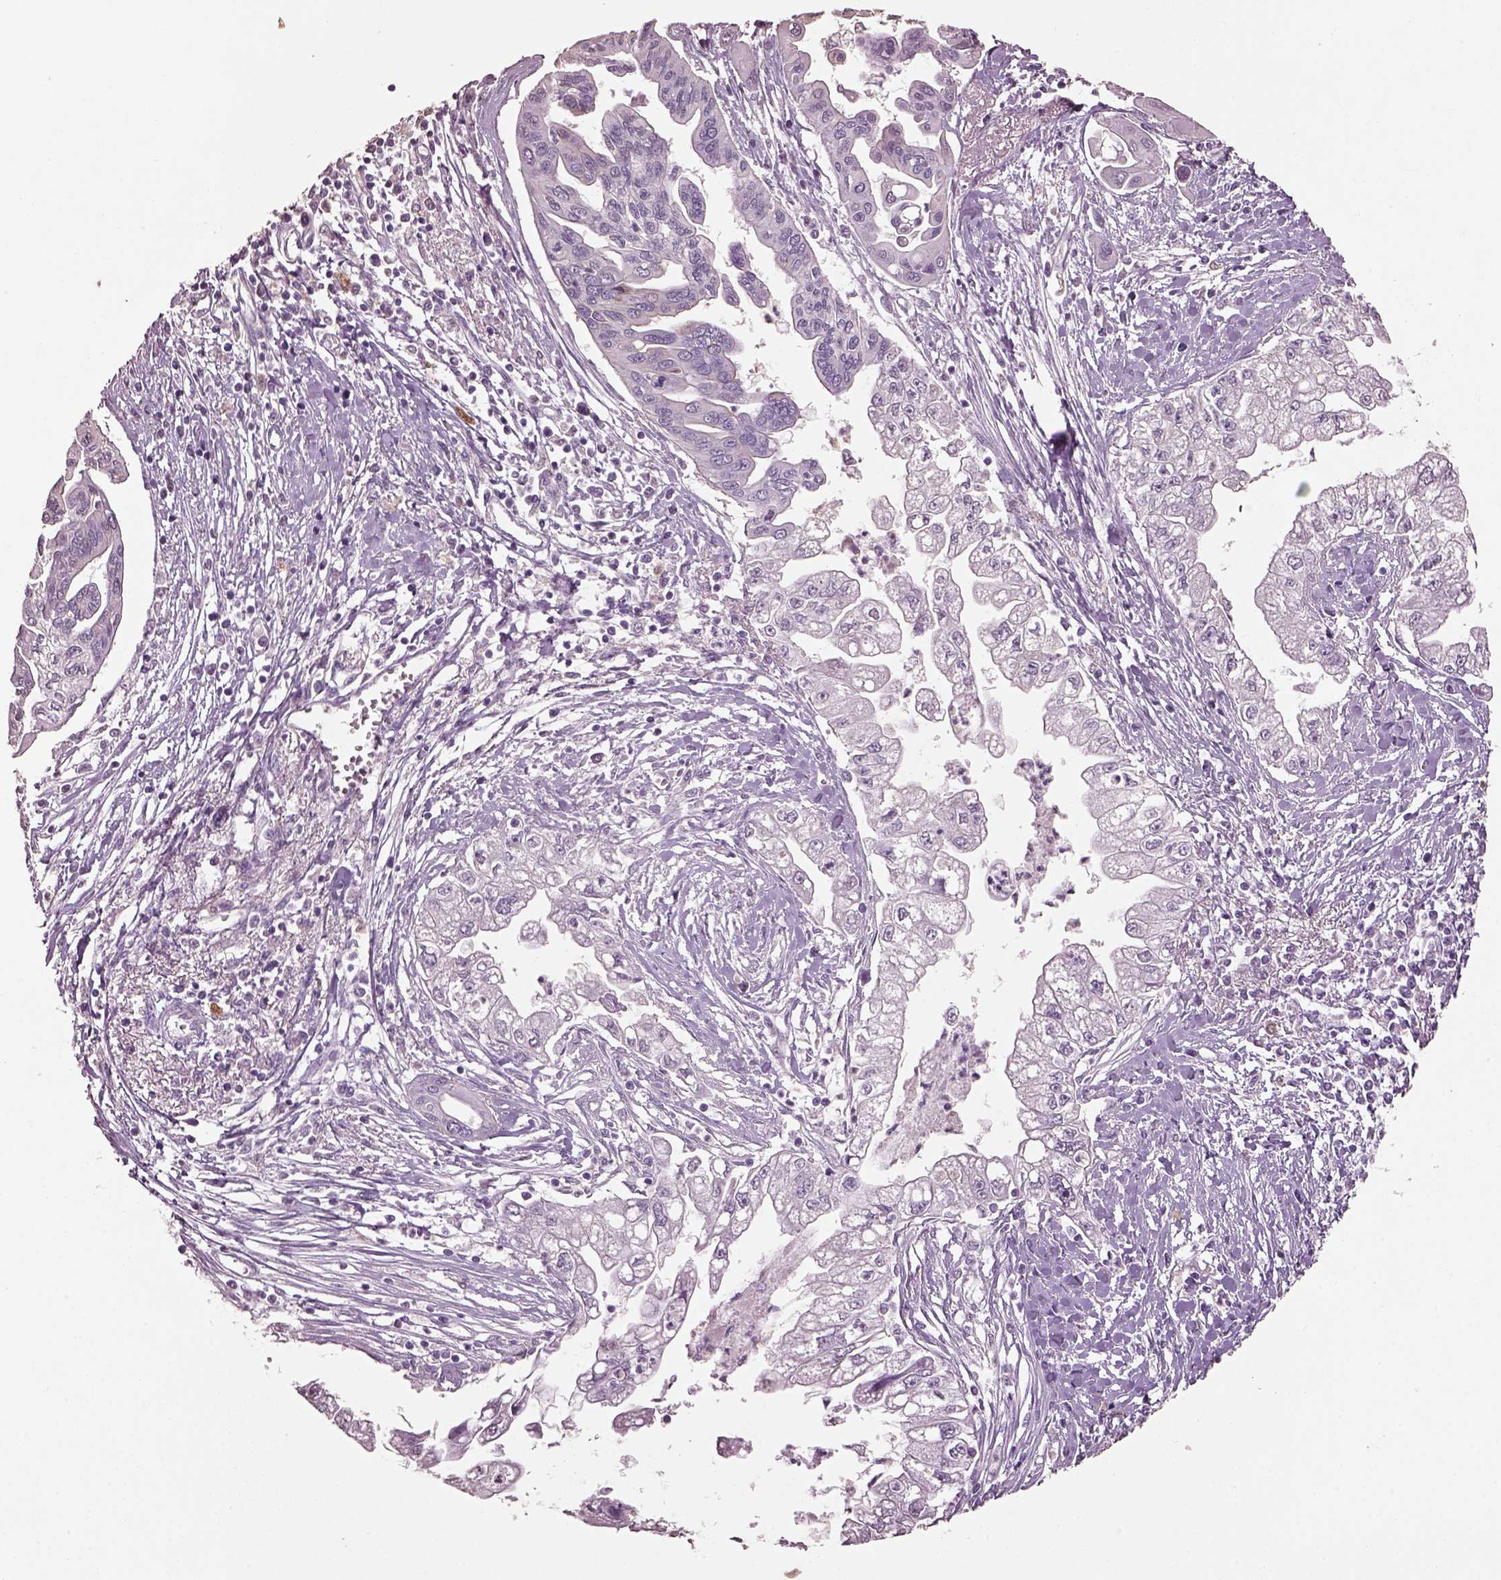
{"staining": {"intensity": "negative", "quantity": "none", "location": "none"}, "tissue": "pancreatic cancer", "cell_type": "Tumor cells", "image_type": "cancer", "snomed": [{"axis": "morphology", "description": "Adenocarcinoma, NOS"}, {"axis": "topography", "description": "Pancreas"}], "caption": "Immunohistochemistry of adenocarcinoma (pancreatic) demonstrates no expression in tumor cells.", "gene": "KCNIP3", "patient": {"sex": "male", "age": 70}}